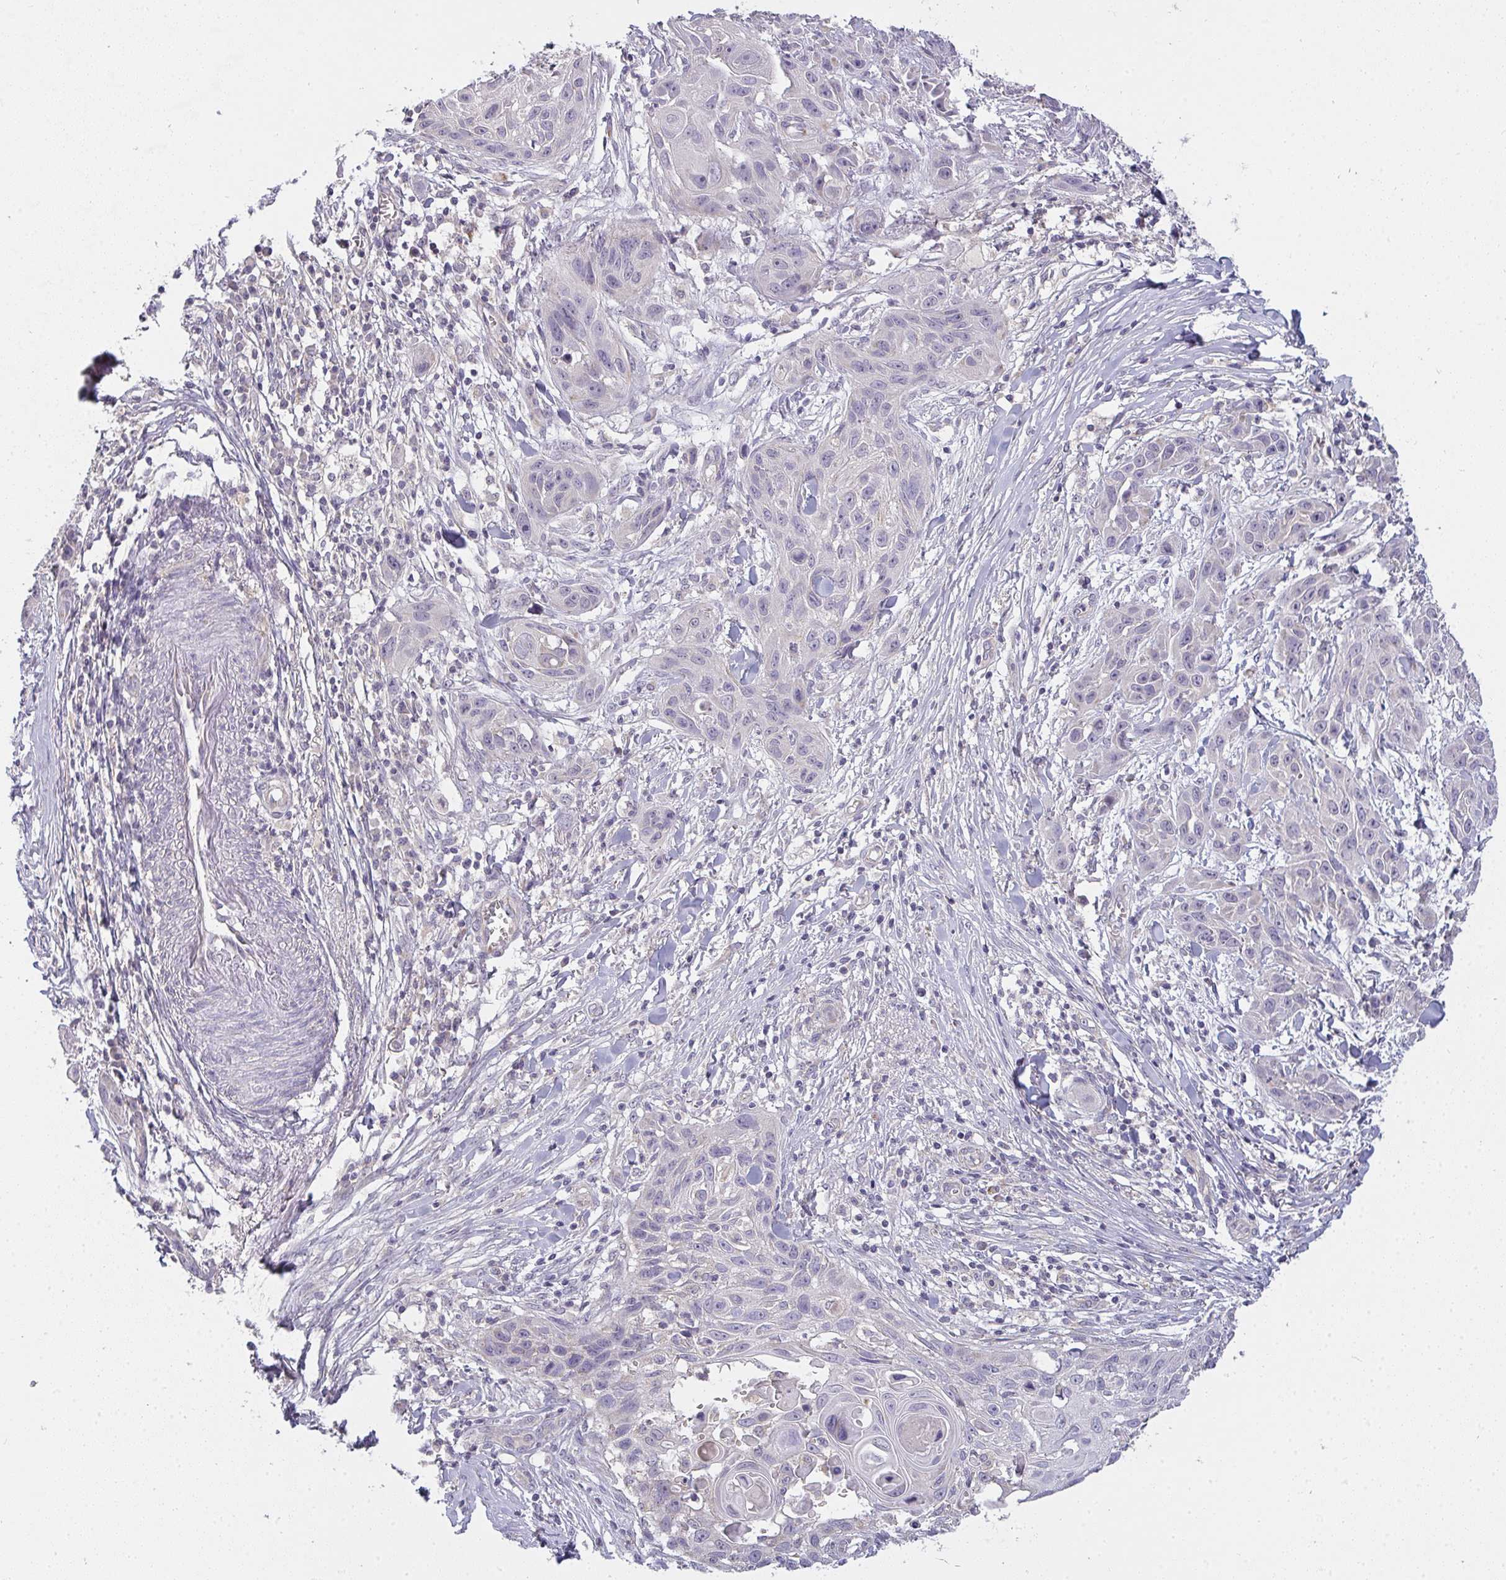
{"staining": {"intensity": "negative", "quantity": "none", "location": "none"}, "tissue": "skin cancer", "cell_type": "Tumor cells", "image_type": "cancer", "snomed": [{"axis": "morphology", "description": "Squamous cell carcinoma, NOS"}, {"axis": "topography", "description": "Skin"}, {"axis": "topography", "description": "Vulva"}], "caption": "IHC photomicrograph of neoplastic tissue: human skin cancer stained with DAB (3,3'-diaminobenzidine) shows no significant protein expression in tumor cells.", "gene": "TMEM219", "patient": {"sex": "female", "age": 83}}